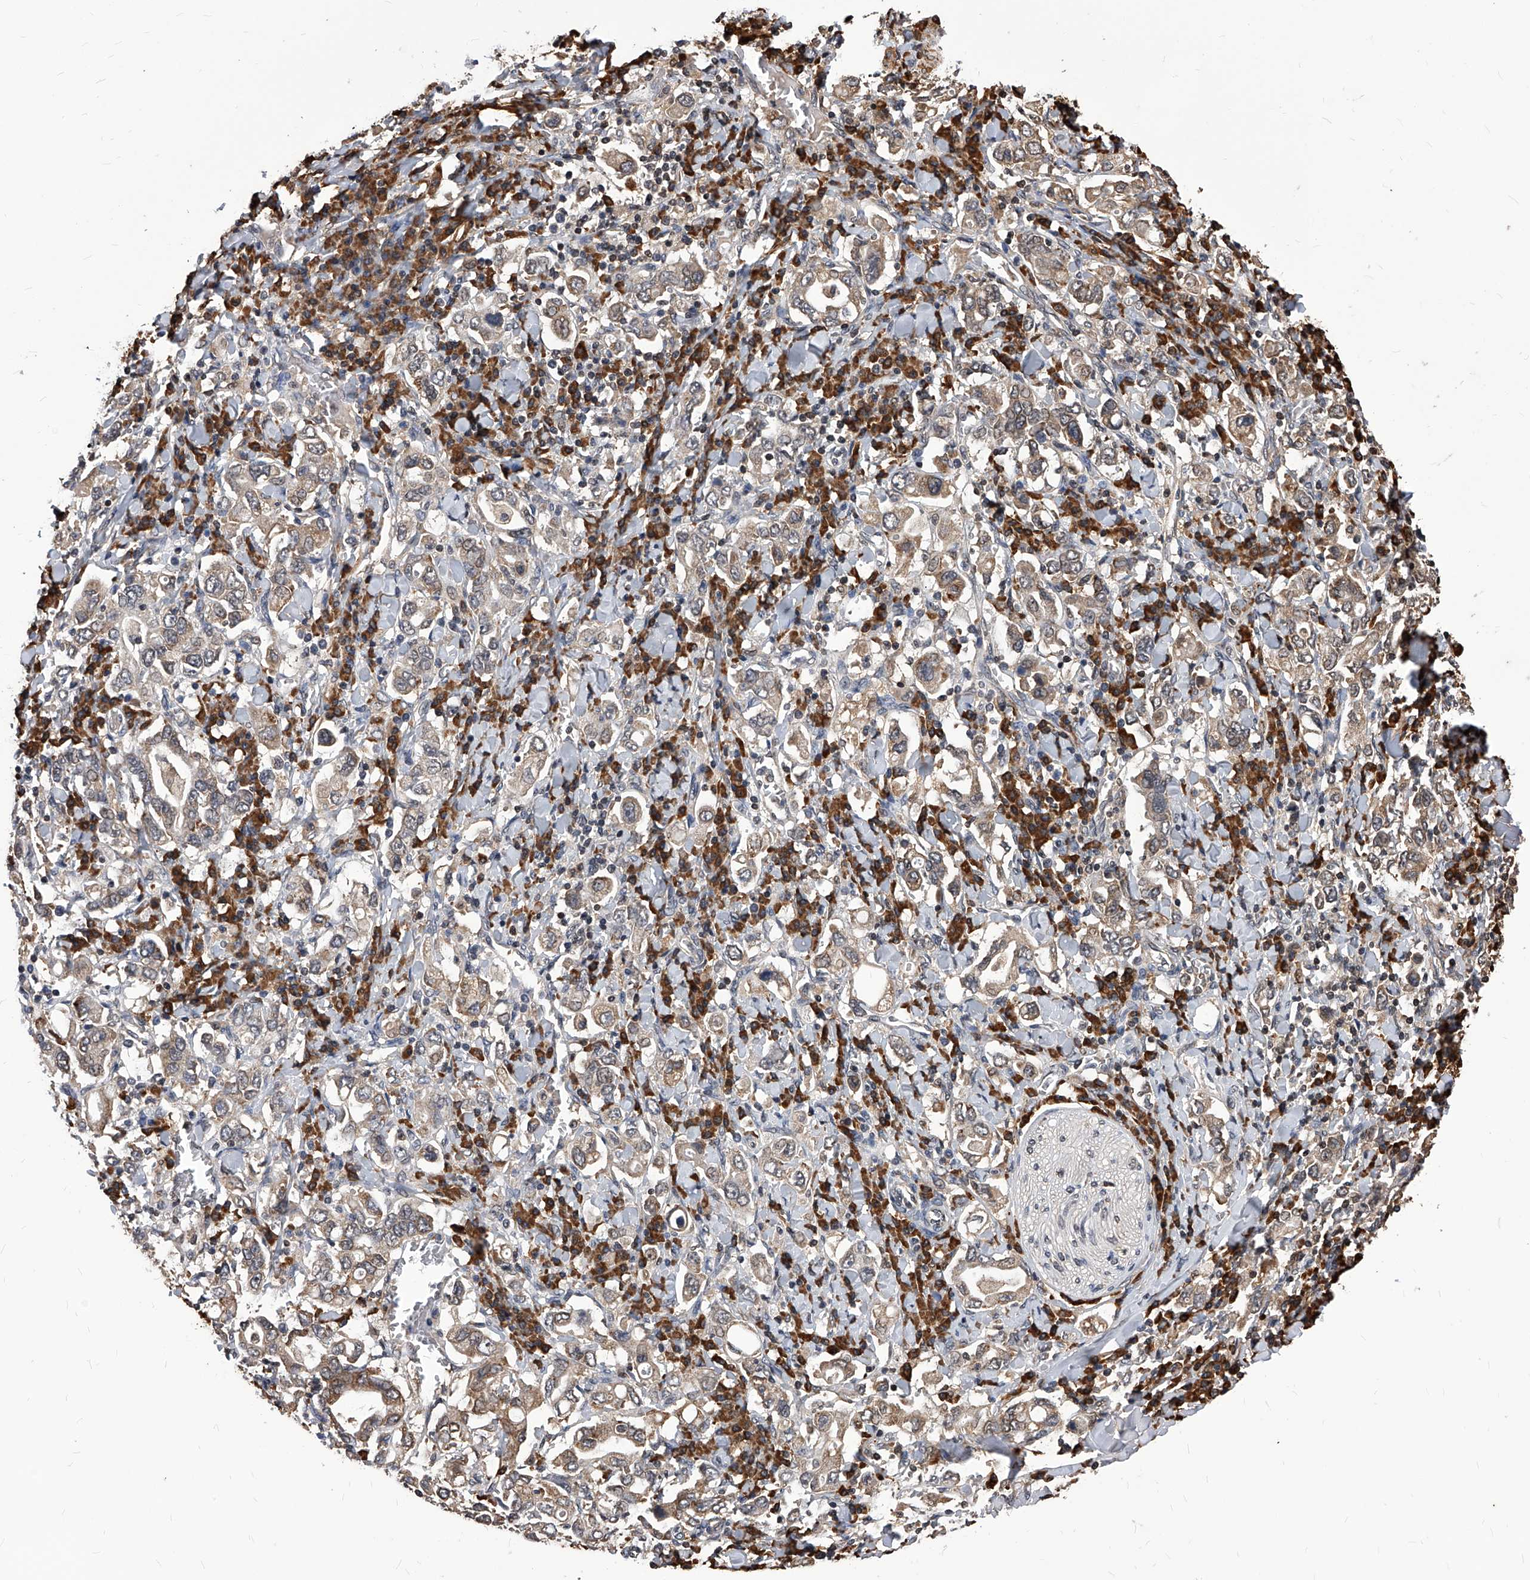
{"staining": {"intensity": "weak", "quantity": ">75%", "location": "cytoplasmic/membranous"}, "tissue": "stomach cancer", "cell_type": "Tumor cells", "image_type": "cancer", "snomed": [{"axis": "morphology", "description": "Adenocarcinoma, NOS"}, {"axis": "topography", "description": "Stomach, upper"}], "caption": "This photomicrograph exhibits IHC staining of human stomach adenocarcinoma, with low weak cytoplasmic/membranous positivity in about >75% of tumor cells.", "gene": "ID1", "patient": {"sex": "male", "age": 62}}